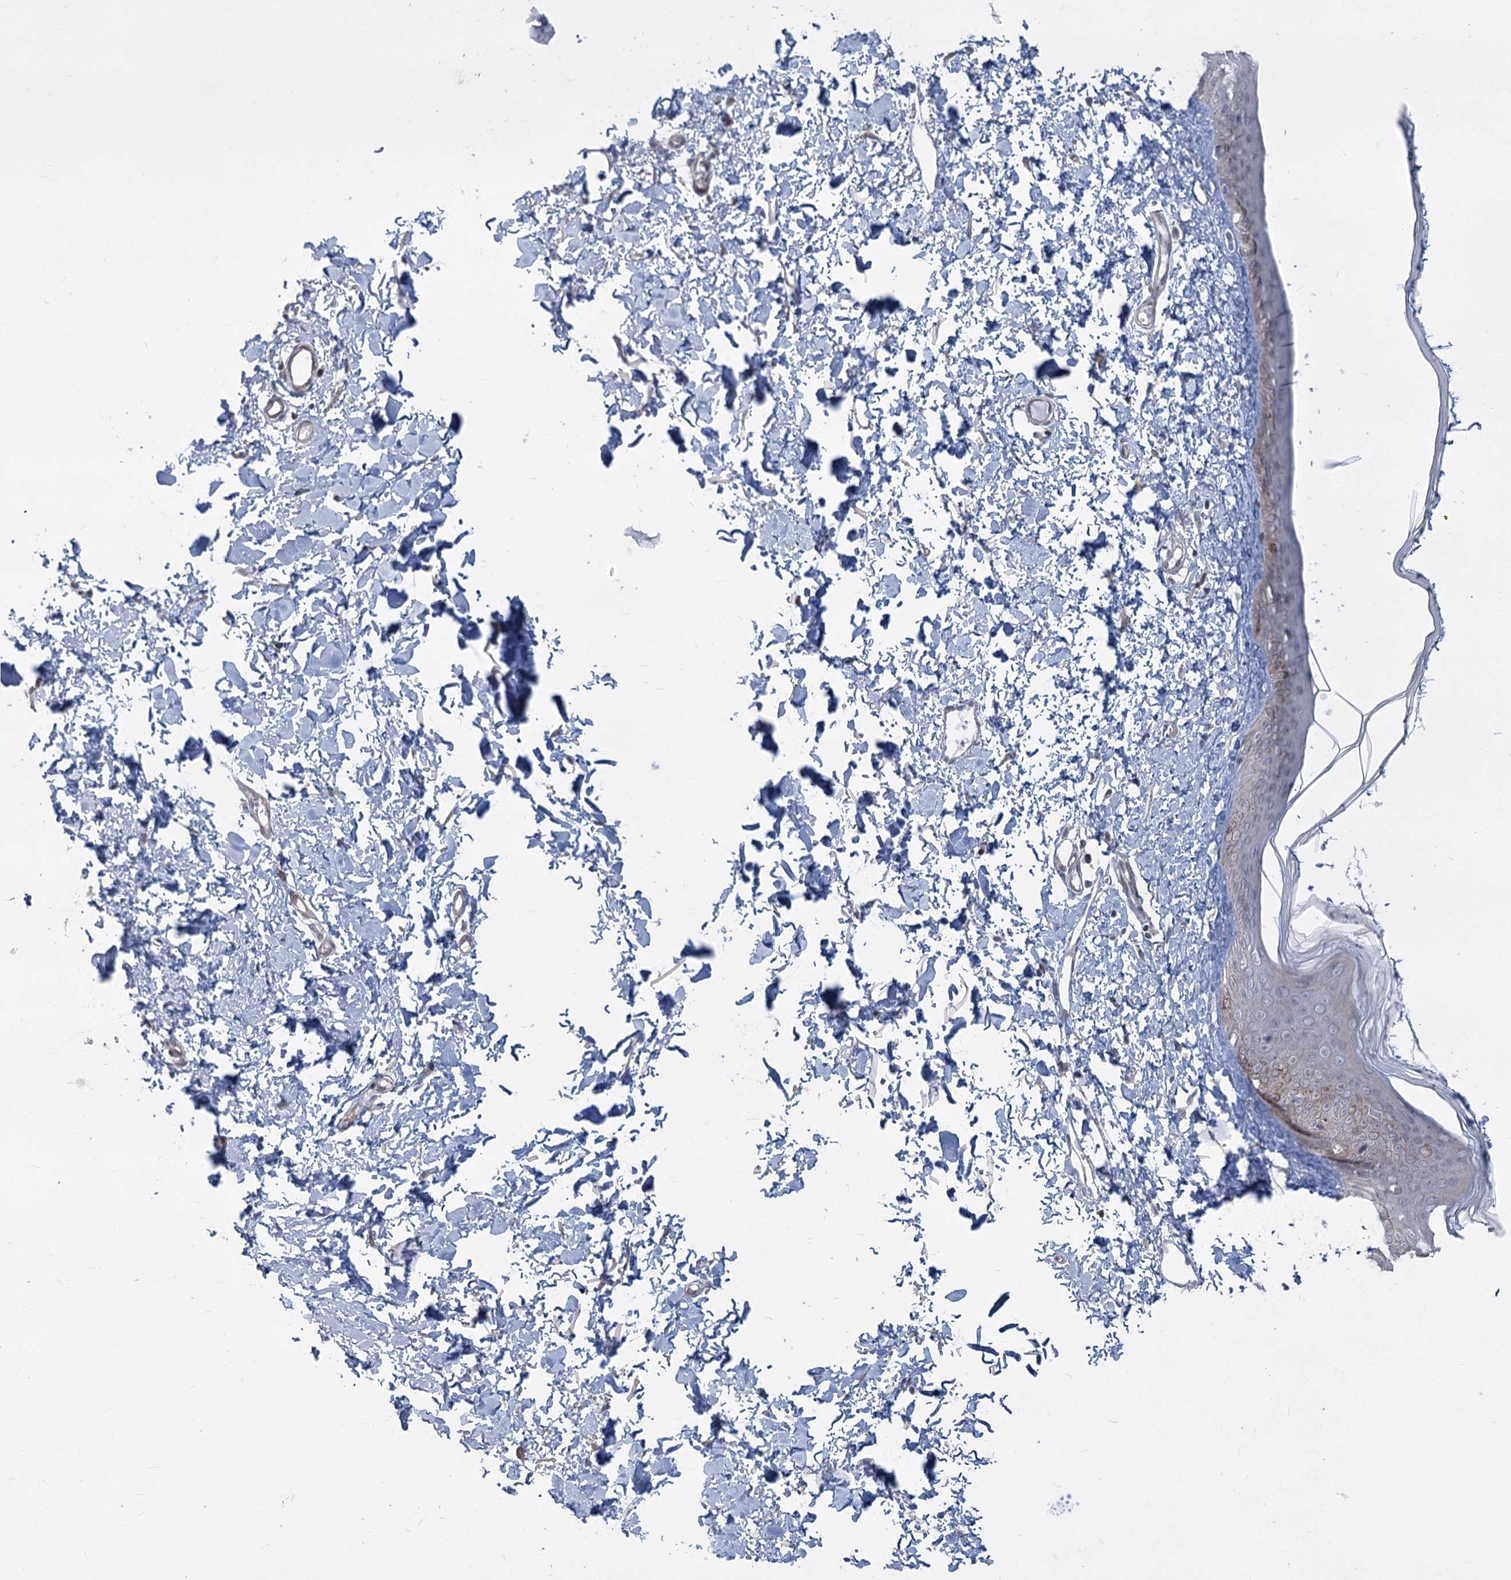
{"staining": {"intensity": "negative", "quantity": "none", "location": "none"}, "tissue": "skin", "cell_type": "Fibroblasts", "image_type": "normal", "snomed": [{"axis": "morphology", "description": "Normal tissue, NOS"}, {"axis": "topography", "description": "Skin"}], "caption": "IHC micrograph of normal skin stained for a protein (brown), which displays no staining in fibroblasts. The staining is performed using DAB brown chromogen with nuclei counter-stained in using hematoxylin.", "gene": "ABITRAM", "patient": {"sex": "female", "age": 58}}